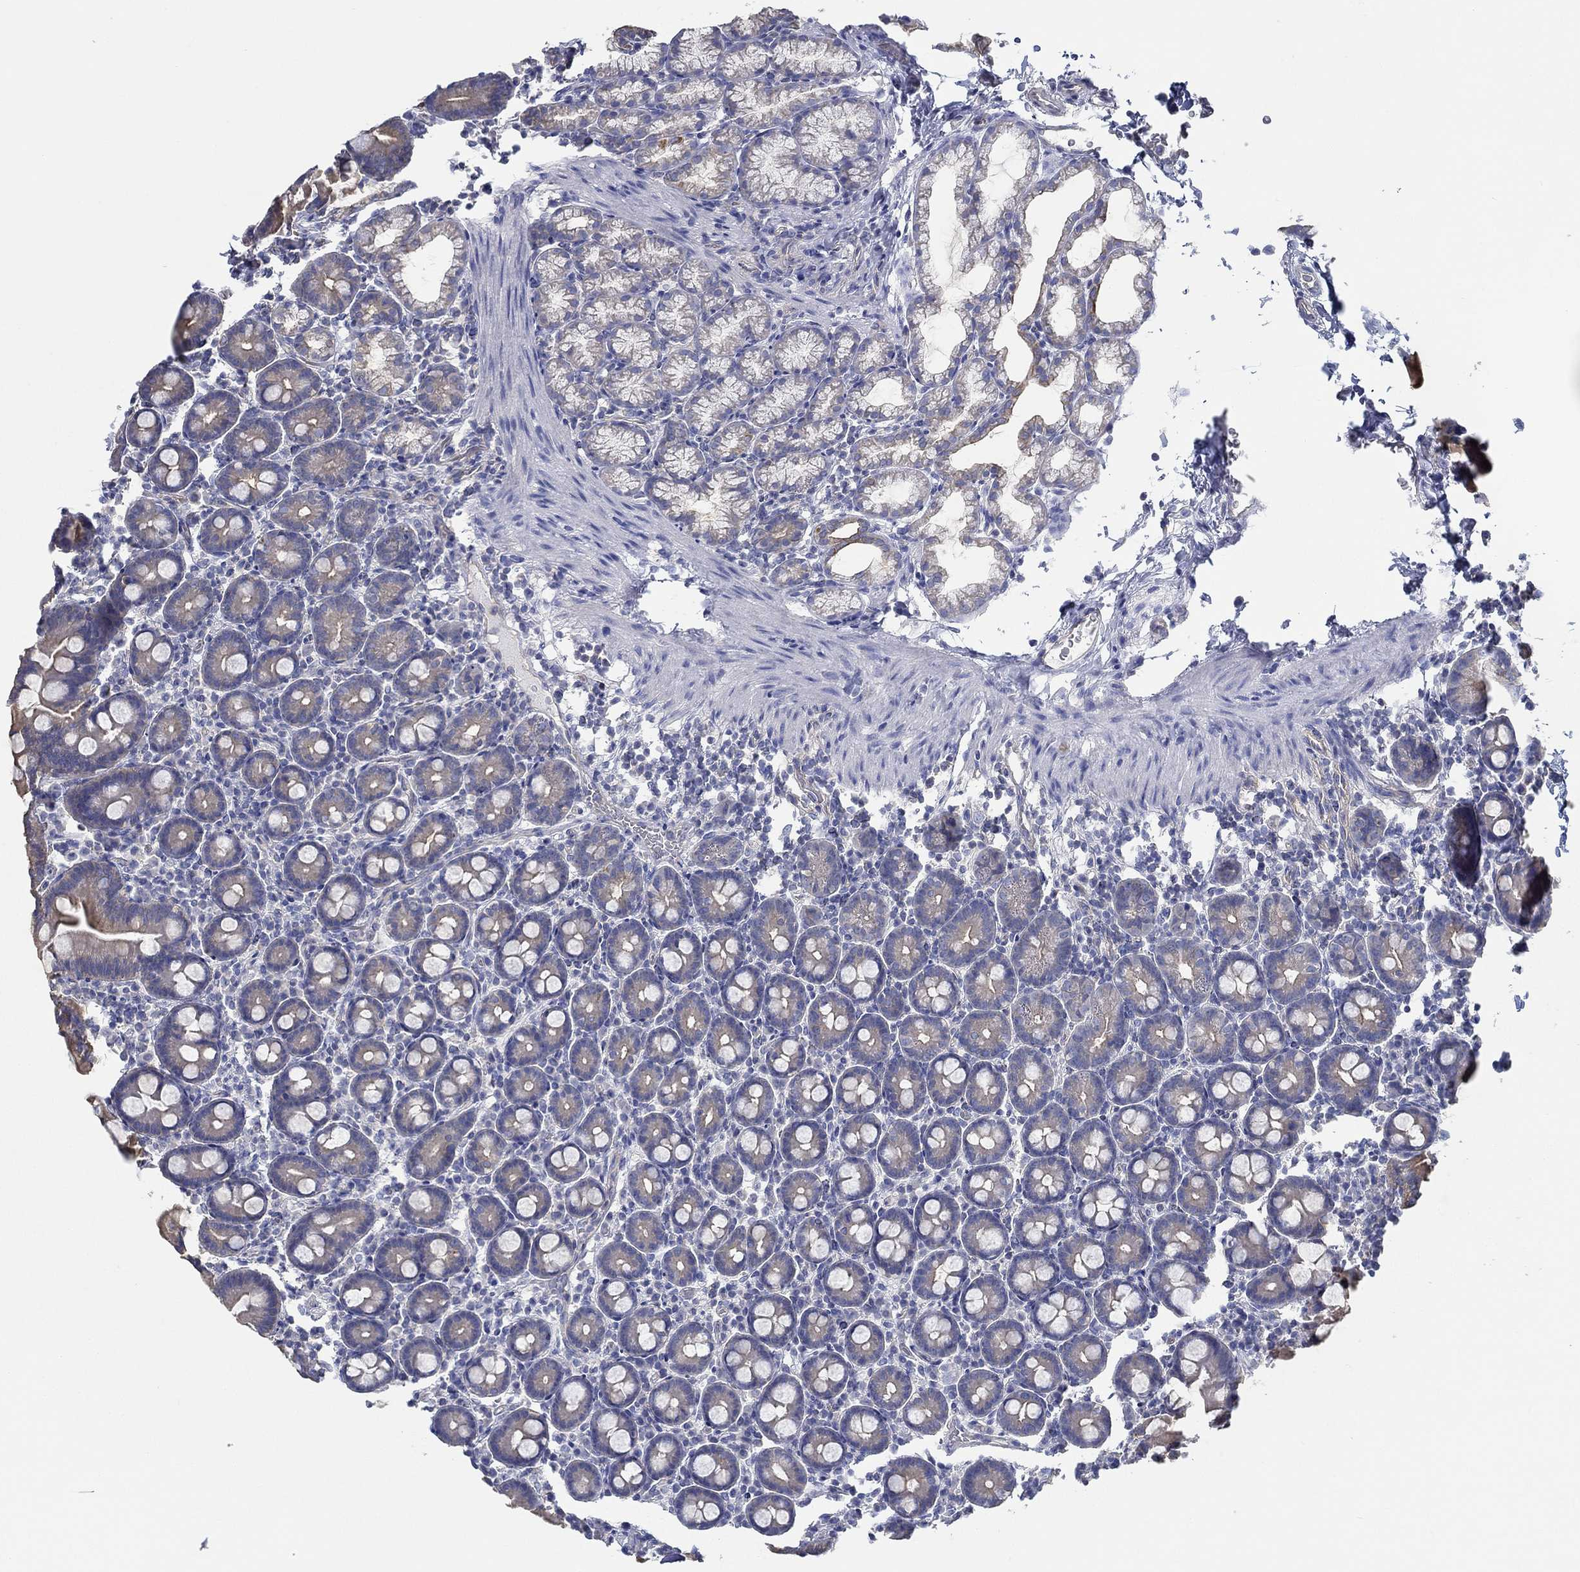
{"staining": {"intensity": "weak", "quantity": "25%-75%", "location": "cytoplasmic/membranous"}, "tissue": "duodenum", "cell_type": "Glandular cells", "image_type": "normal", "snomed": [{"axis": "morphology", "description": "Normal tissue, NOS"}, {"axis": "topography", "description": "Duodenum"}], "caption": "Immunohistochemistry (IHC) (DAB) staining of unremarkable duodenum reveals weak cytoplasmic/membranous protein staining in about 25%-75% of glandular cells.", "gene": "BBOF1", "patient": {"sex": "male", "age": 59}}